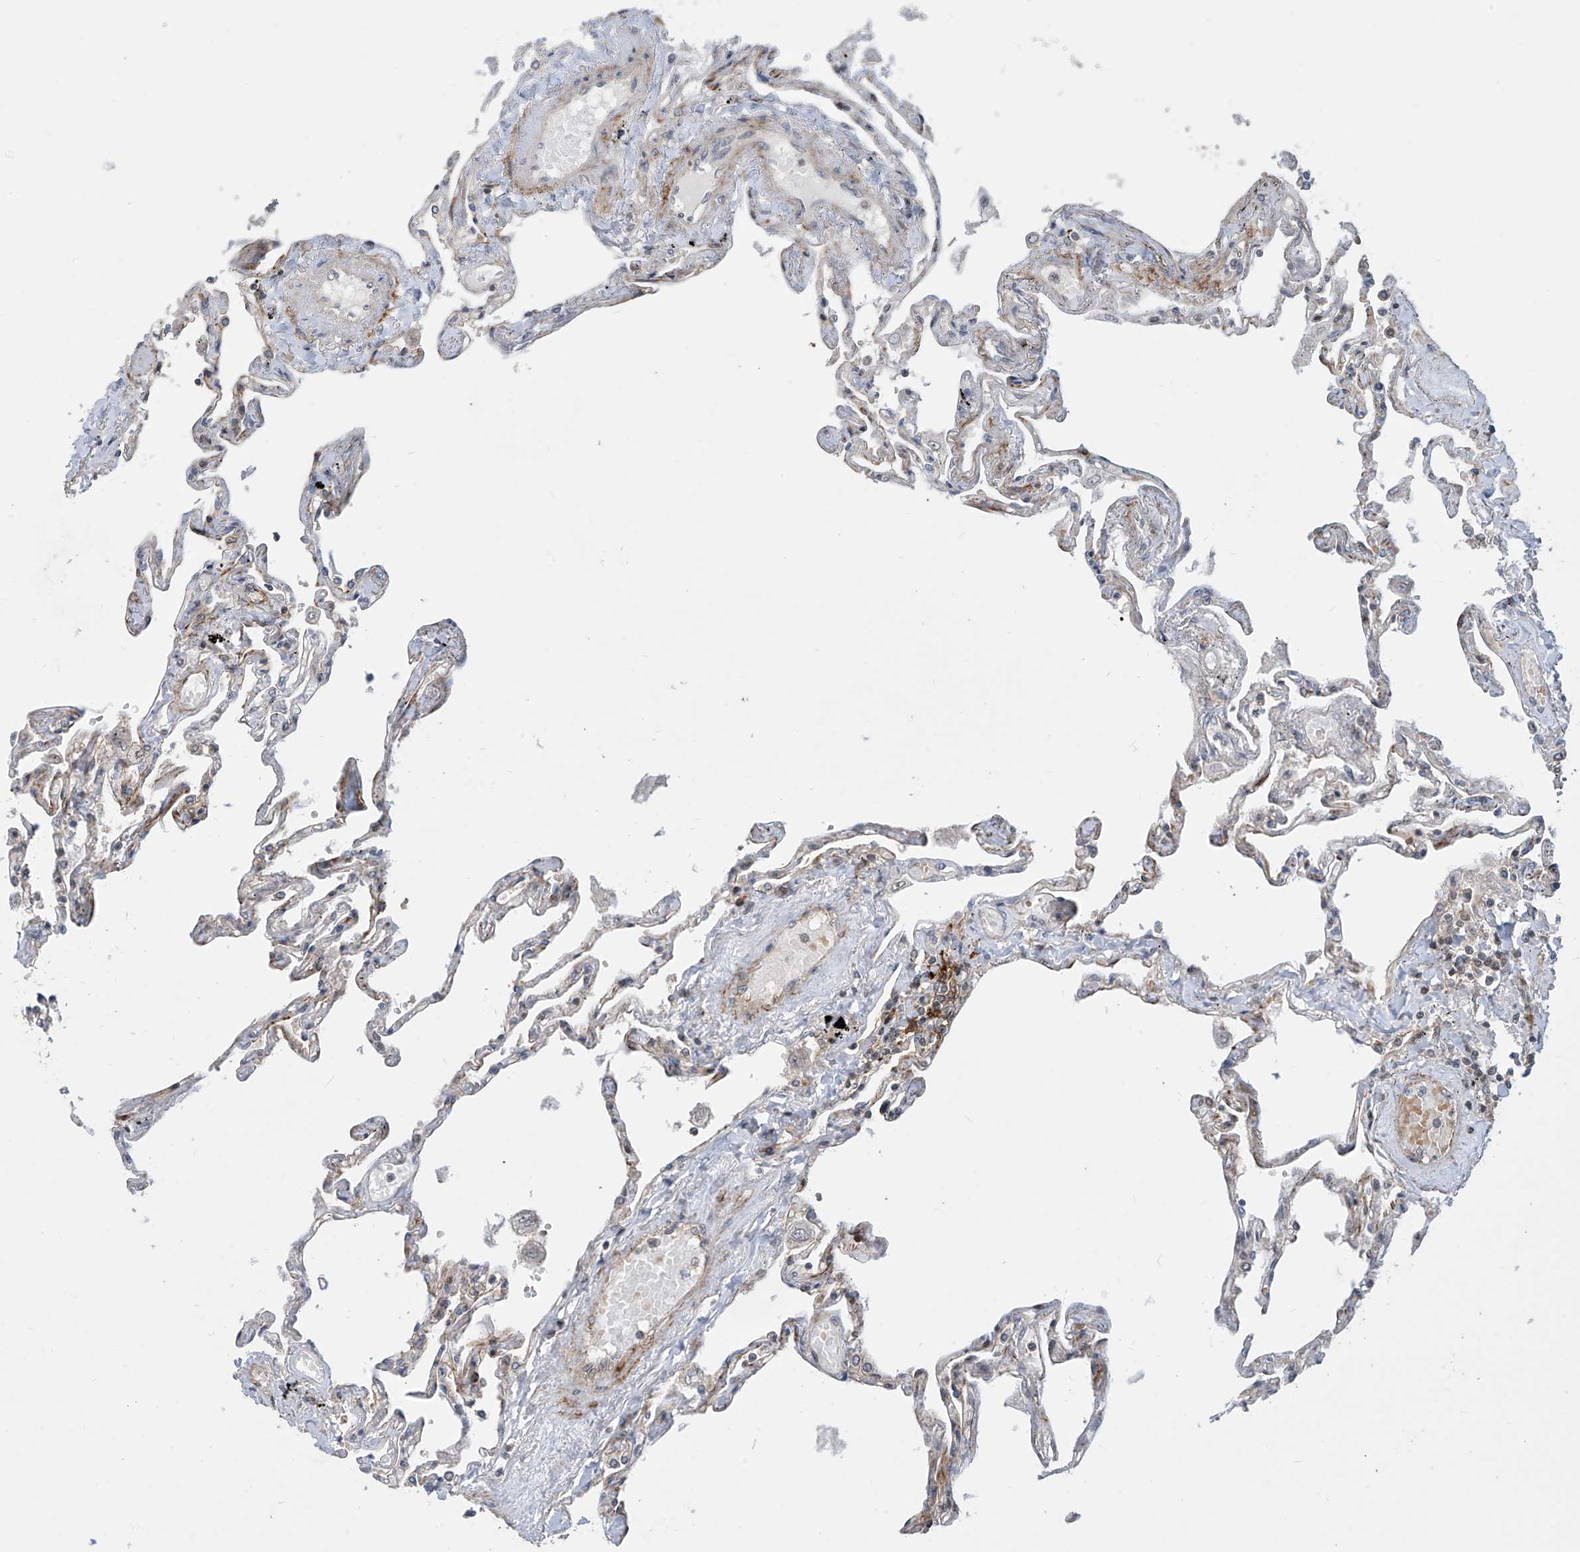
{"staining": {"intensity": "moderate", "quantity": "25%-75%", "location": "cytoplasmic/membranous,nuclear"}, "tissue": "lung", "cell_type": "Alveolar cells", "image_type": "normal", "snomed": [{"axis": "morphology", "description": "Normal tissue, NOS"}, {"axis": "topography", "description": "Lung"}], "caption": "Human lung stained with a brown dye shows moderate cytoplasmic/membranous,nuclear positive positivity in about 25%-75% of alveolar cells.", "gene": "LAGE3", "patient": {"sex": "female", "age": 67}}